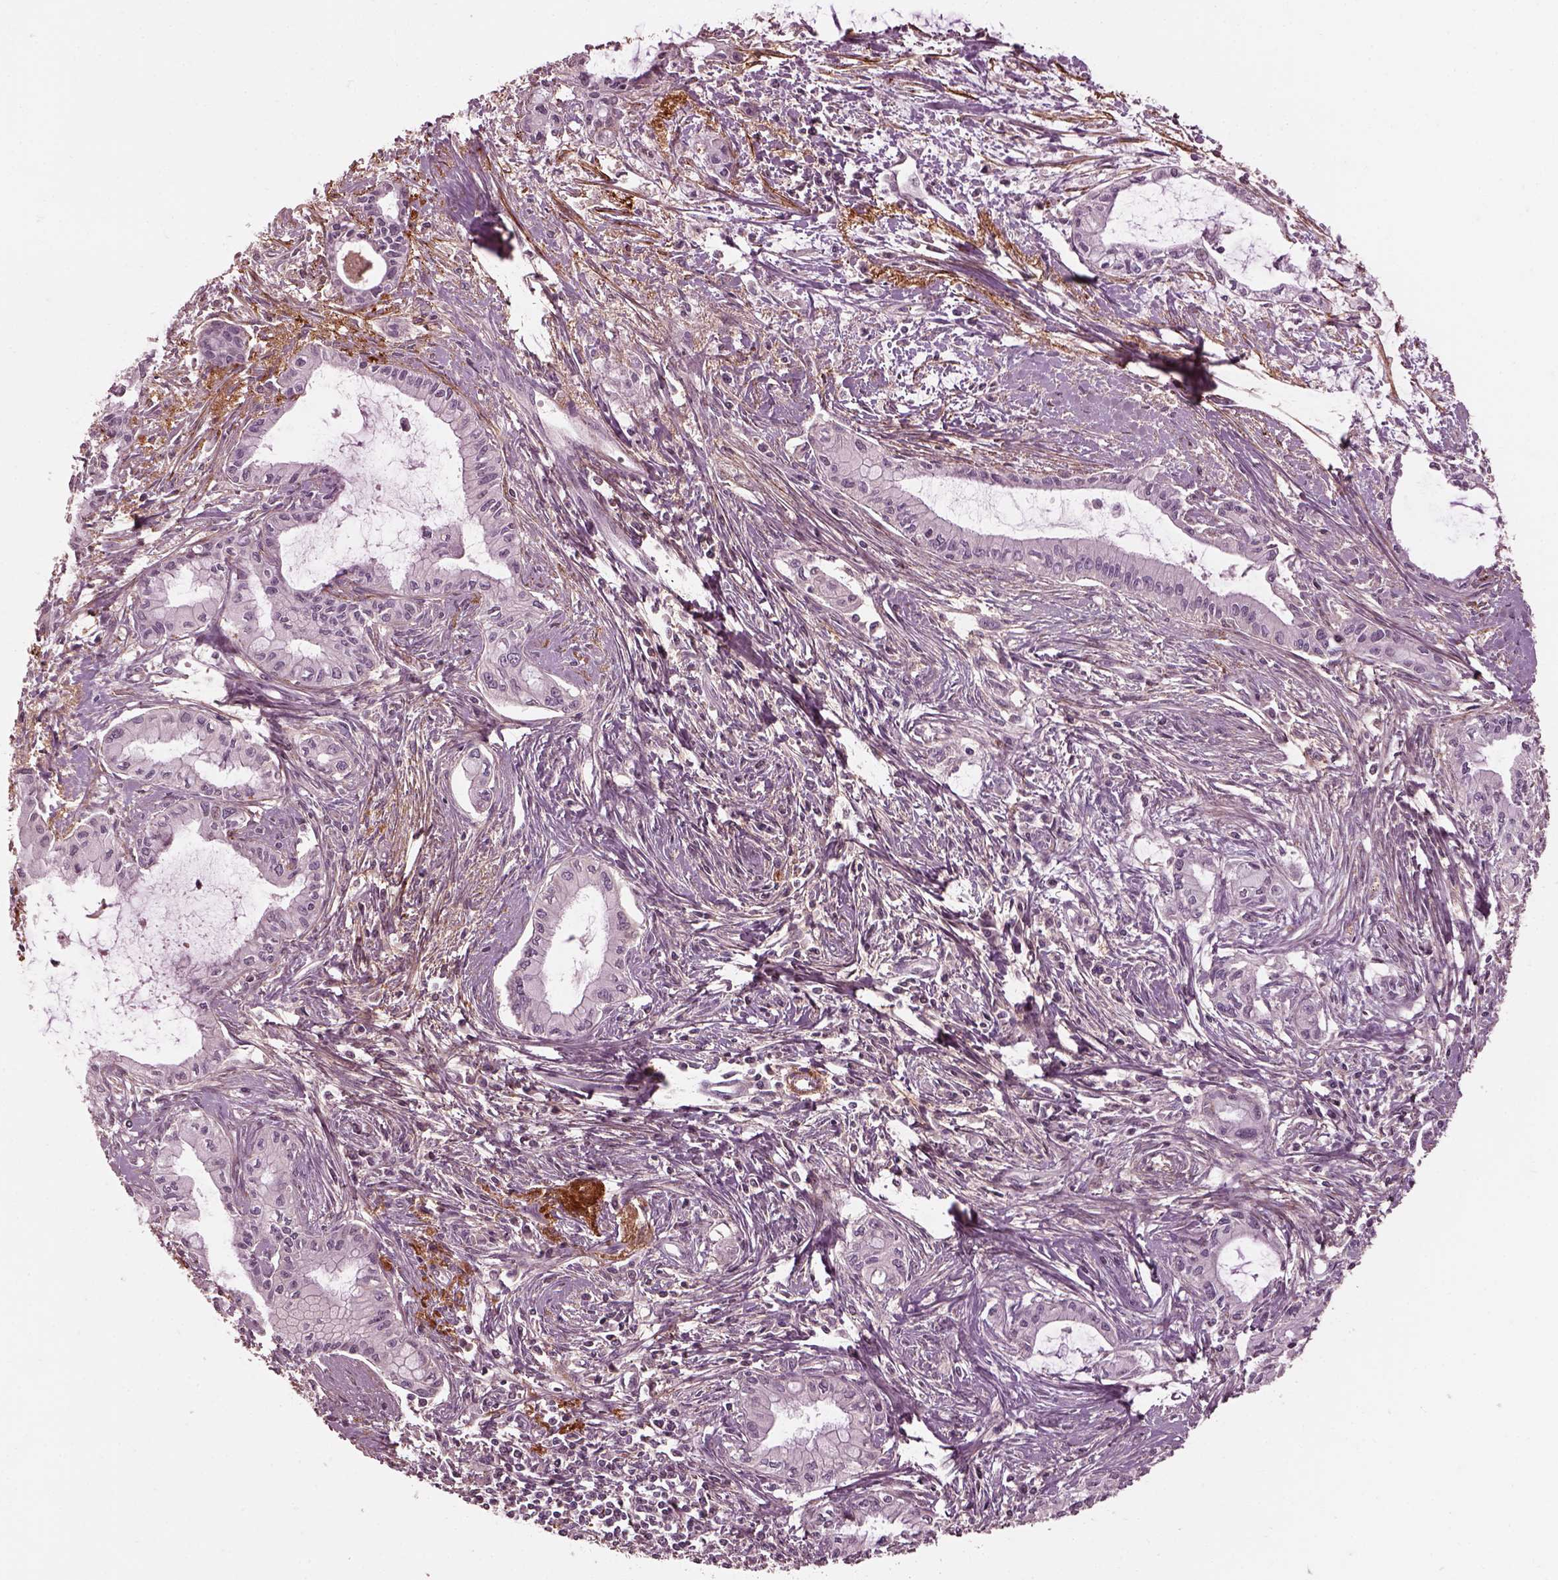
{"staining": {"intensity": "negative", "quantity": "none", "location": "none"}, "tissue": "pancreatic cancer", "cell_type": "Tumor cells", "image_type": "cancer", "snomed": [{"axis": "morphology", "description": "Adenocarcinoma, NOS"}, {"axis": "topography", "description": "Pancreas"}], "caption": "Protein analysis of pancreatic adenocarcinoma shows no significant positivity in tumor cells.", "gene": "EFEMP1", "patient": {"sex": "male", "age": 48}}